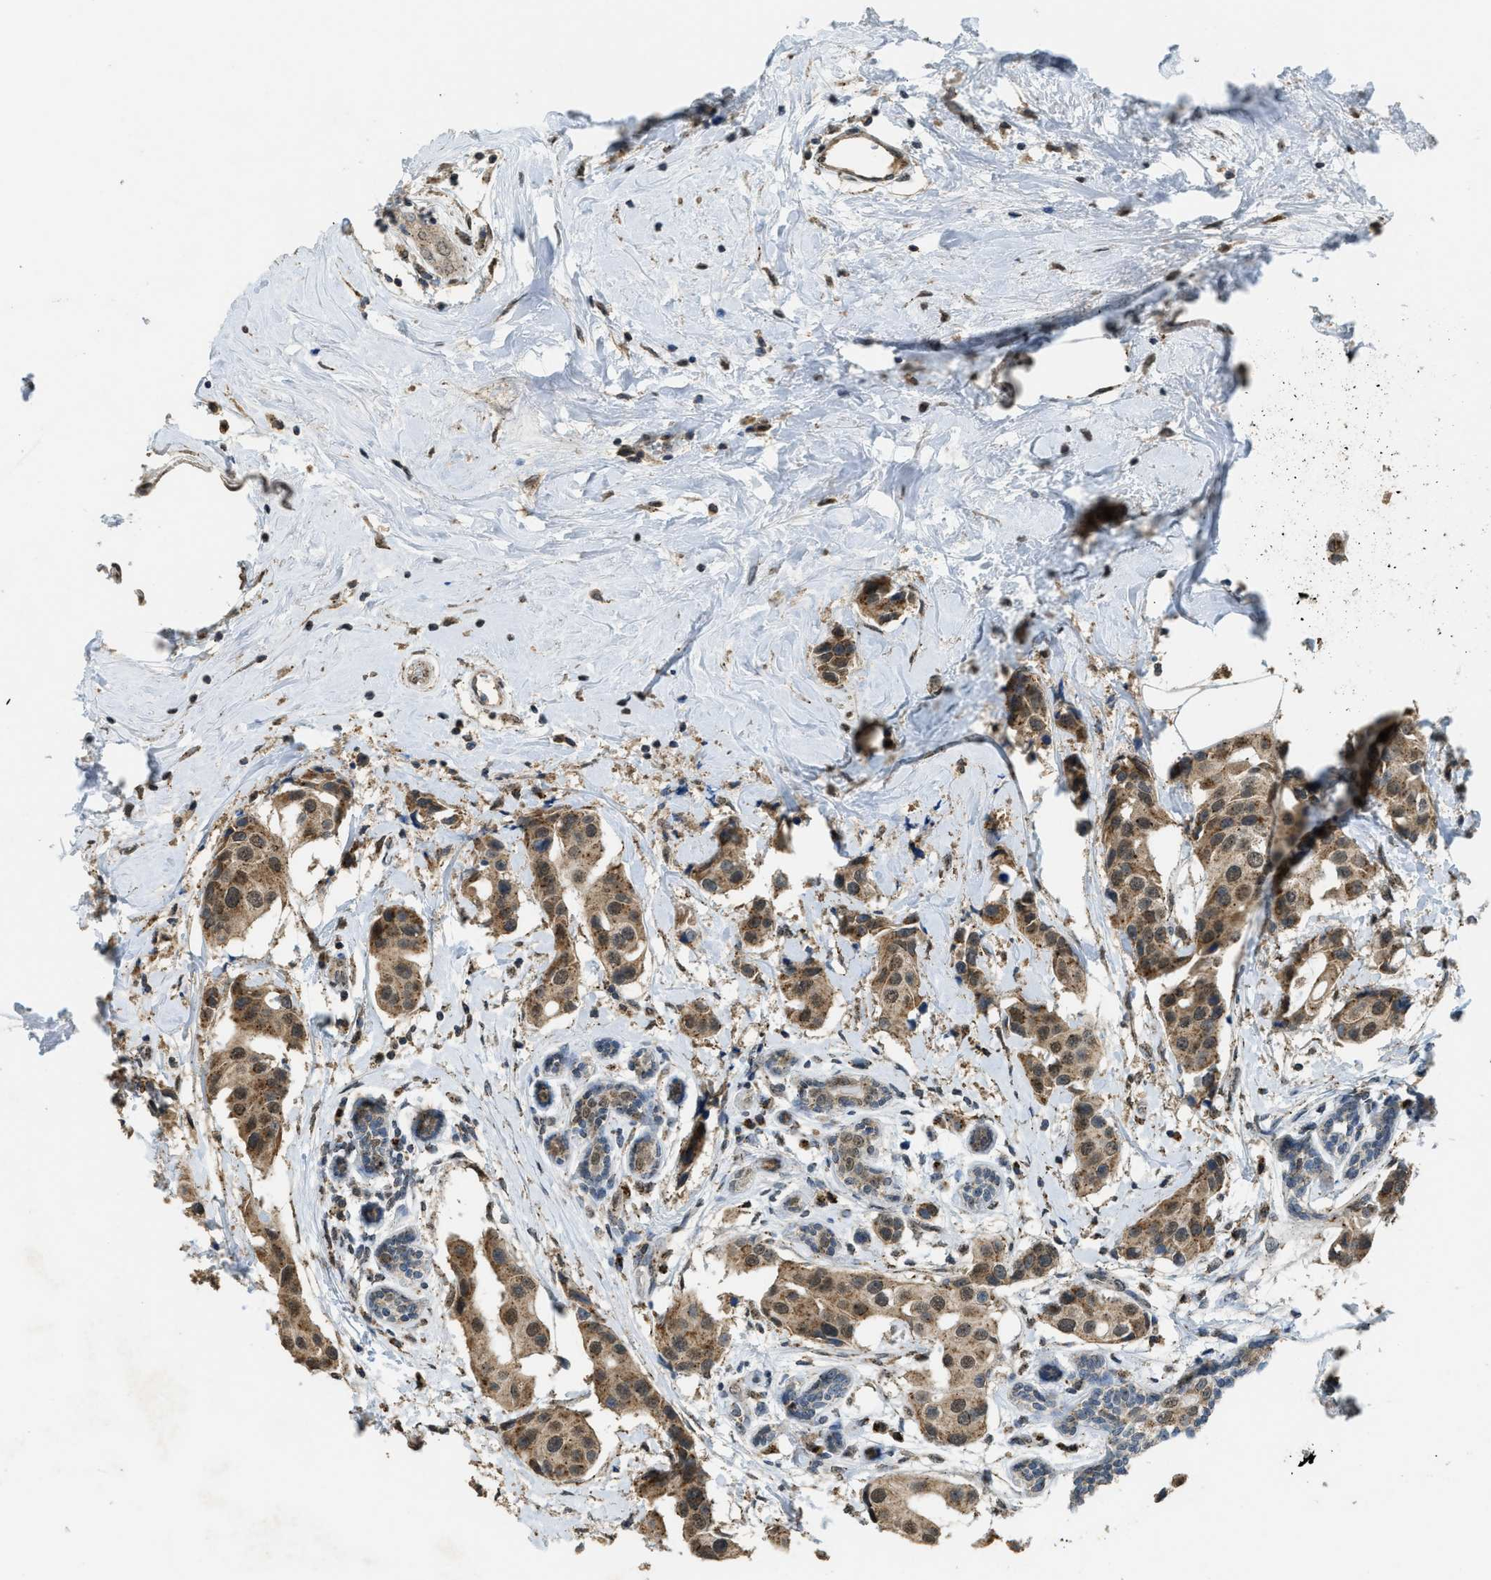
{"staining": {"intensity": "moderate", "quantity": ">75%", "location": "cytoplasmic/membranous"}, "tissue": "breast cancer", "cell_type": "Tumor cells", "image_type": "cancer", "snomed": [{"axis": "morphology", "description": "Normal tissue, NOS"}, {"axis": "morphology", "description": "Duct carcinoma"}, {"axis": "topography", "description": "Breast"}], "caption": "High-magnification brightfield microscopy of invasive ductal carcinoma (breast) stained with DAB (brown) and counterstained with hematoxylin (blue). tumor cells exhibit moderate cytoplasmic/membranous positivity is present in about>75% of cells.", "gene": "IPO7", "patient": {"sex": "female", "age": 39}}